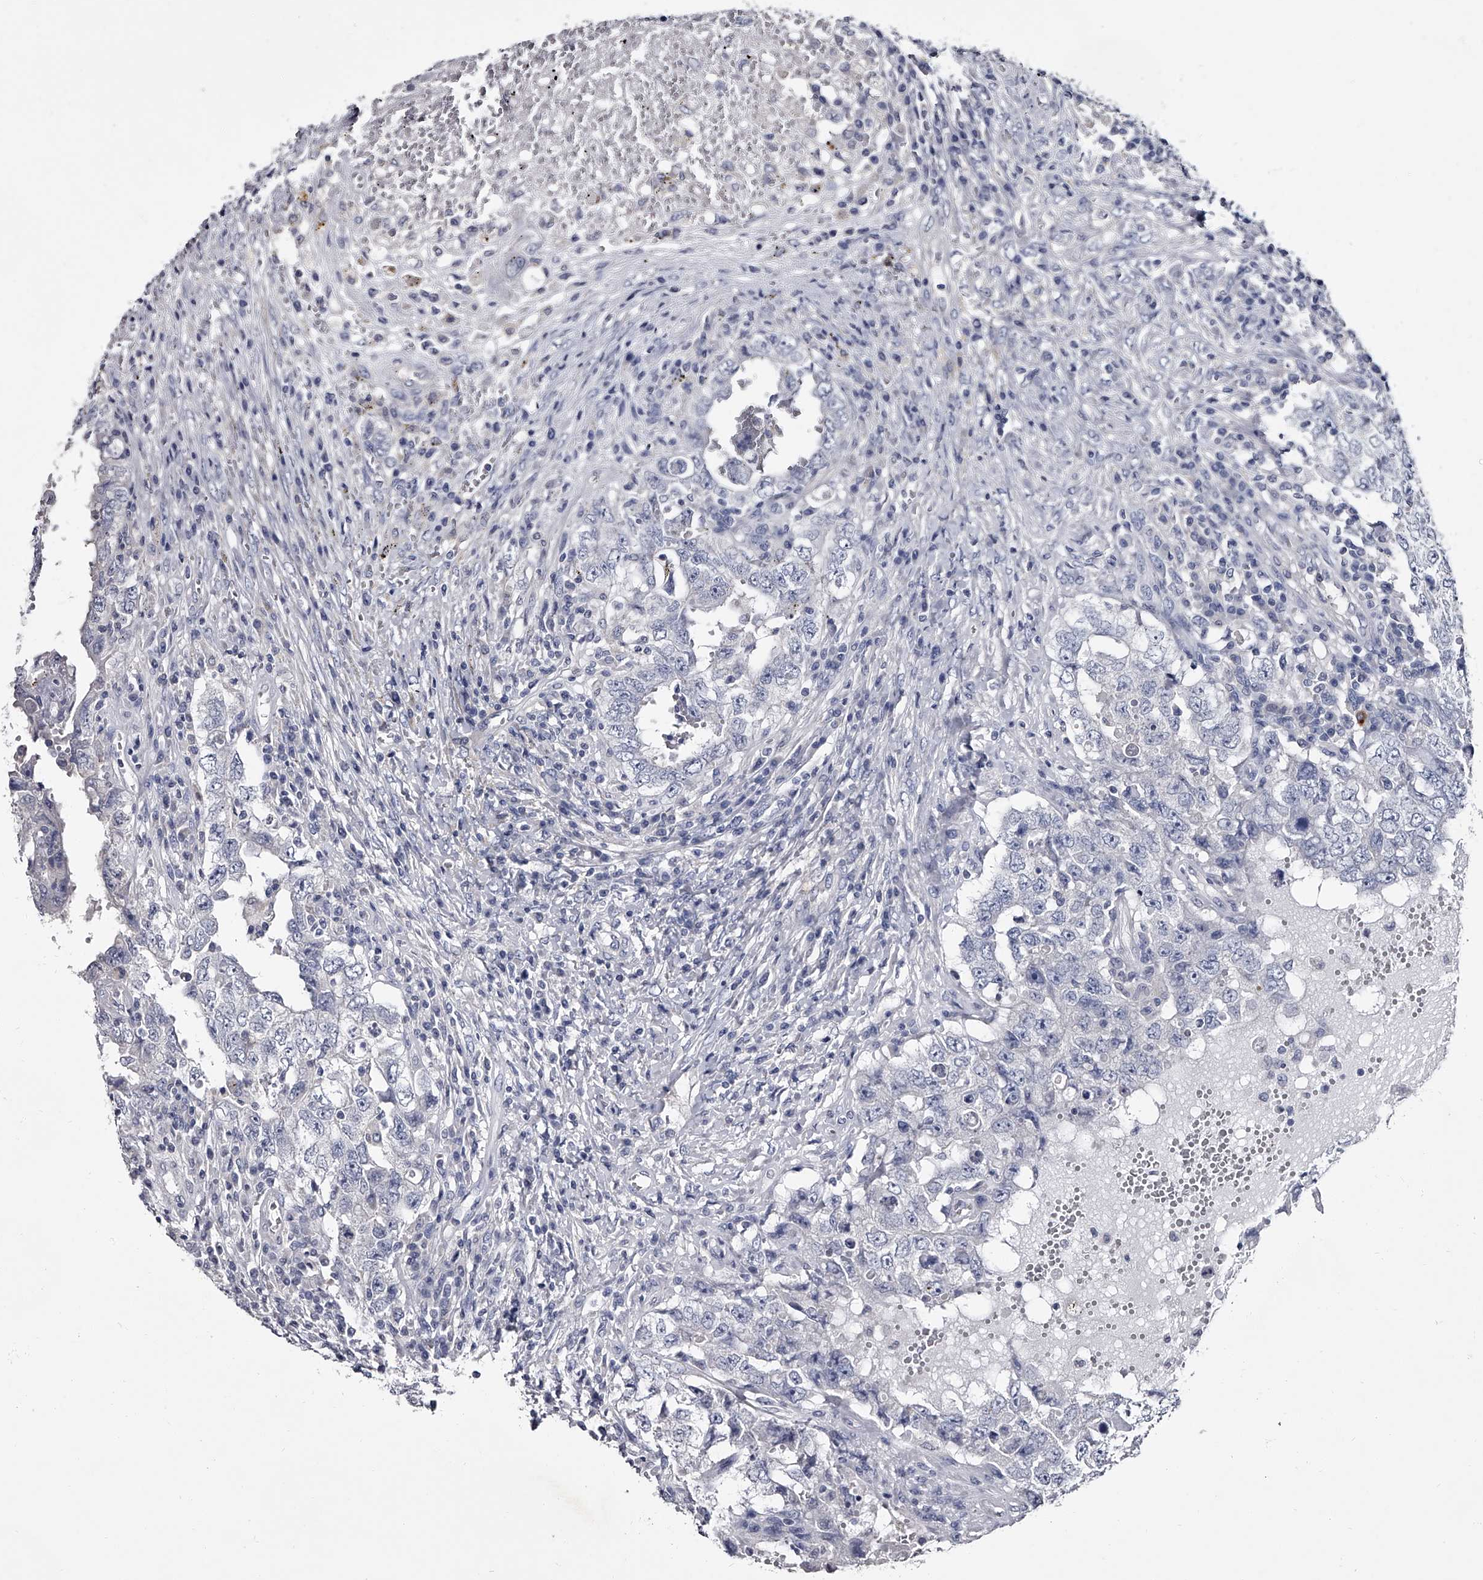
{"staining": {"intensity": "negative", "quantity": "none", "location": "none"}, "tissue": "testis cancer", "cell_type": "Tumor cells", "image_type": "cancer", "snomed": [{"axis": "morphology", "description": "Carcinoma, Embryonal, NOS"}, {"axis": "topography", "description": "Testis"}], "caption": "A histopathology image of testis cancer (embryonal carcinoma) stained for a protein exhibits no brown staining in tumor cells.", "gene": "GAPVD1", "patient": {"sex": "male", "age": 26}}